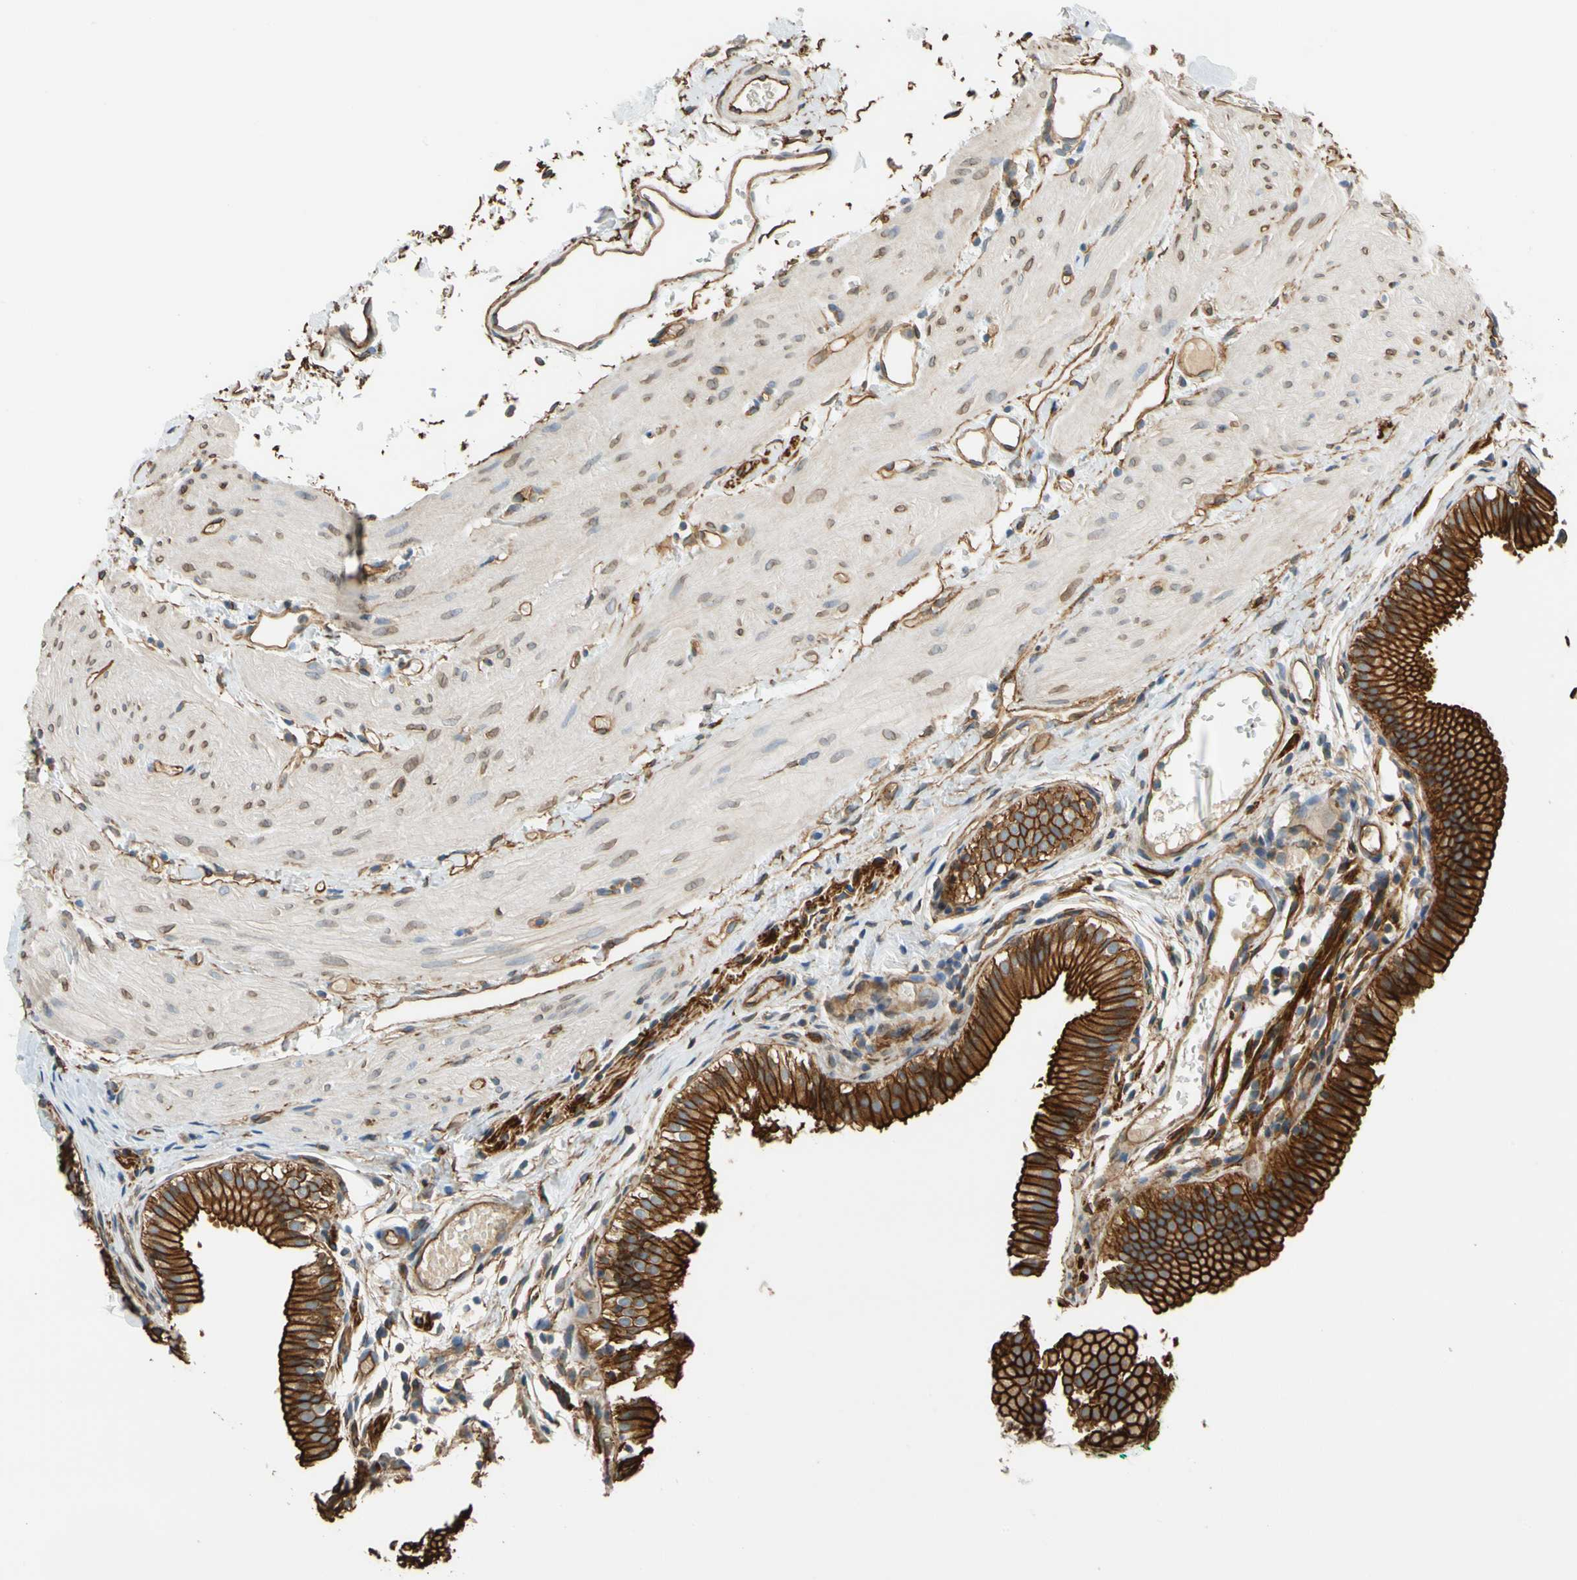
{"staining": {"intensity": "strong", "quantity": ">75%", "location": "cytoplasmic/membranous"}, "tissue": "gallbladder", "cell_type": "Glandular cells", "image_type": "normal", "snomed": [{"axis": "morphology", "description": "Normal tissue, NOS"}, {"axis": "topography", "description": "Gallbladder"}], "caption": "Immunohistochemical staining of benign human gallbladder shows high levels of strong cytoplasmic/membranous expression in approximately >75% of glandular cells.", "gene": "SPTAN1", "patient": {"sex": "female", "age": 26}}